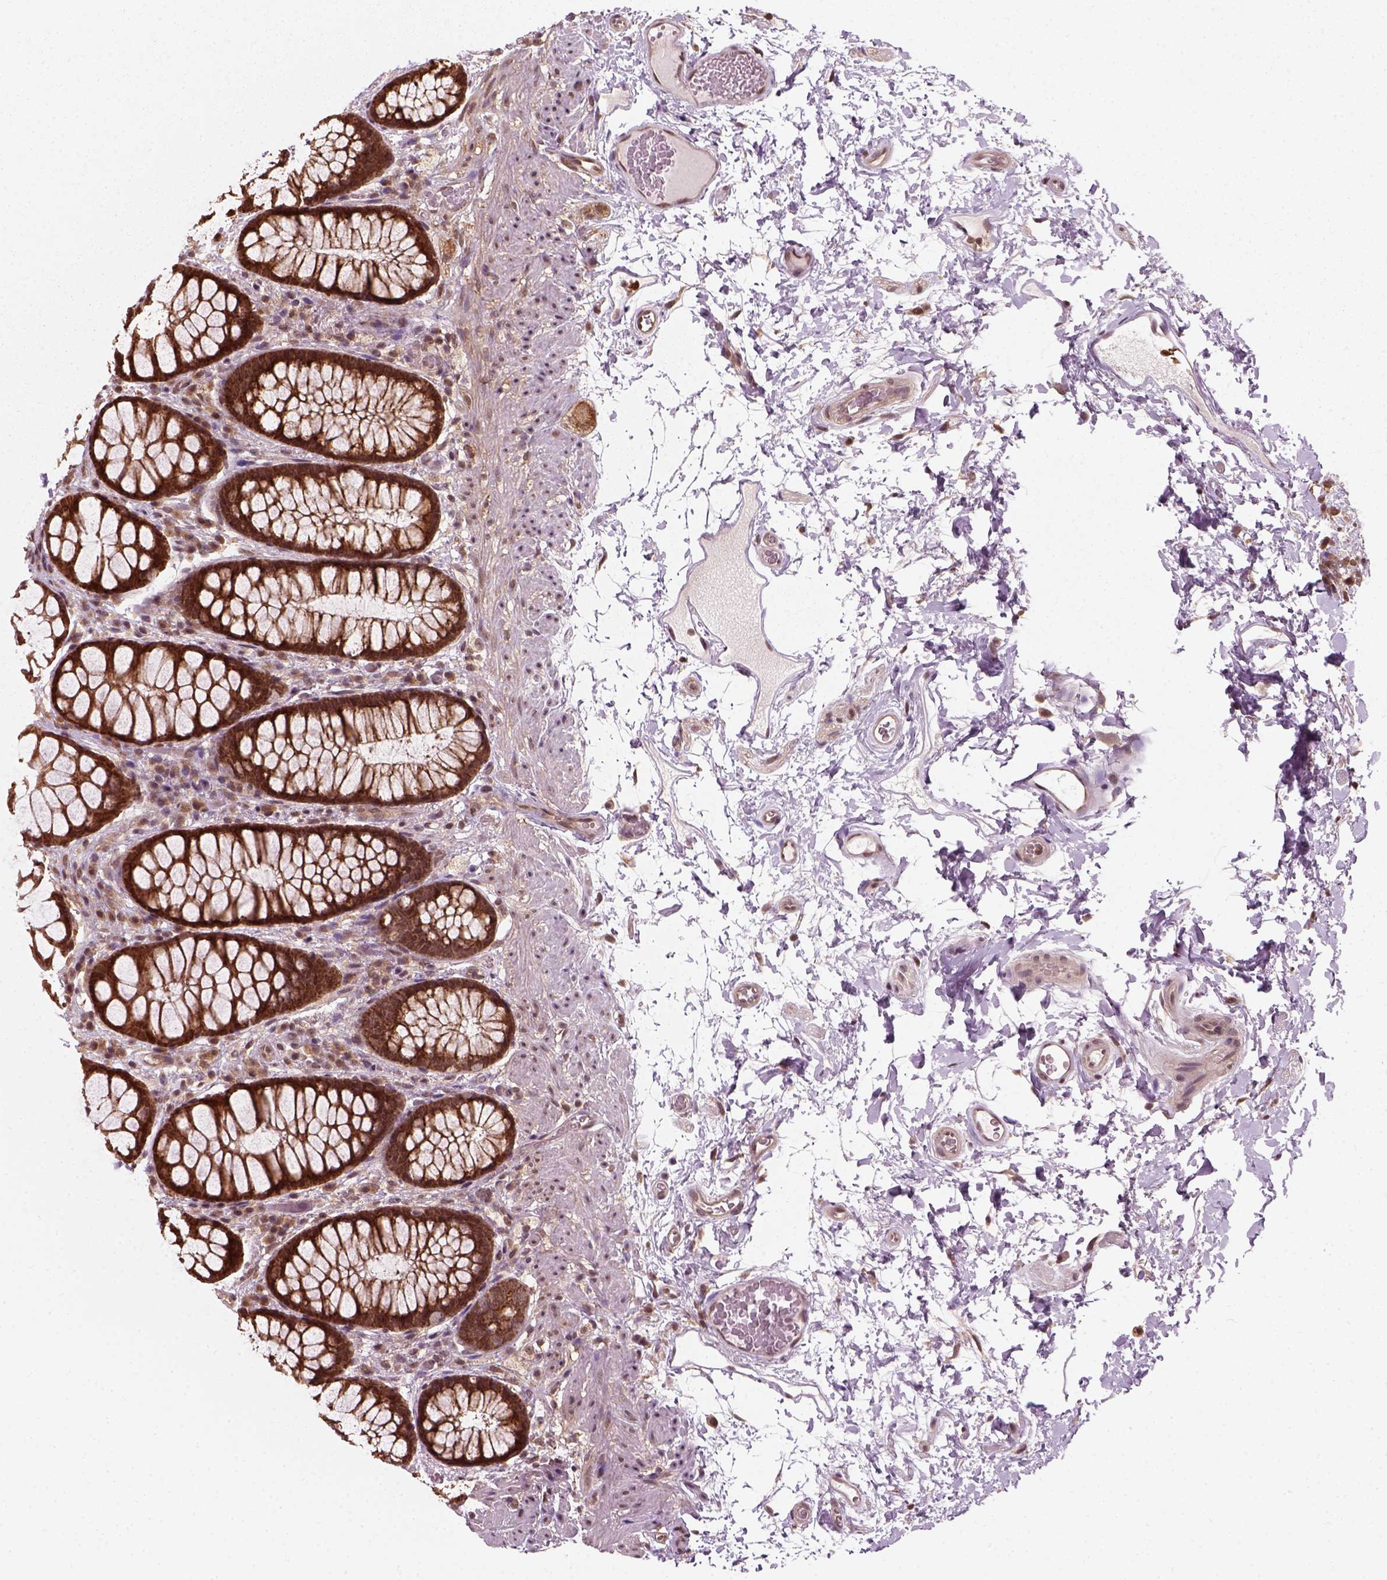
{"staining": {"intensity": "strong", "quantity": ">75%", "location": "cytoplasmic/membranous,nuclear"}, "tissue": "rectum", "cell_type": "Glandular cells", "image_type": "normal", "snomed": [{"axis": "morphology", "description": "Normal tissue, NOS"}, {"axis": "topography", "description": "Rectum"}], "caption": "Human rectum stained with a brown dye demonstrates strong cytoplasmic/membranous,nuclear positive expression in about >75% of glandular cells.", "gene": "NUDT9", "patient": {"sex": "female", "age": 62}}